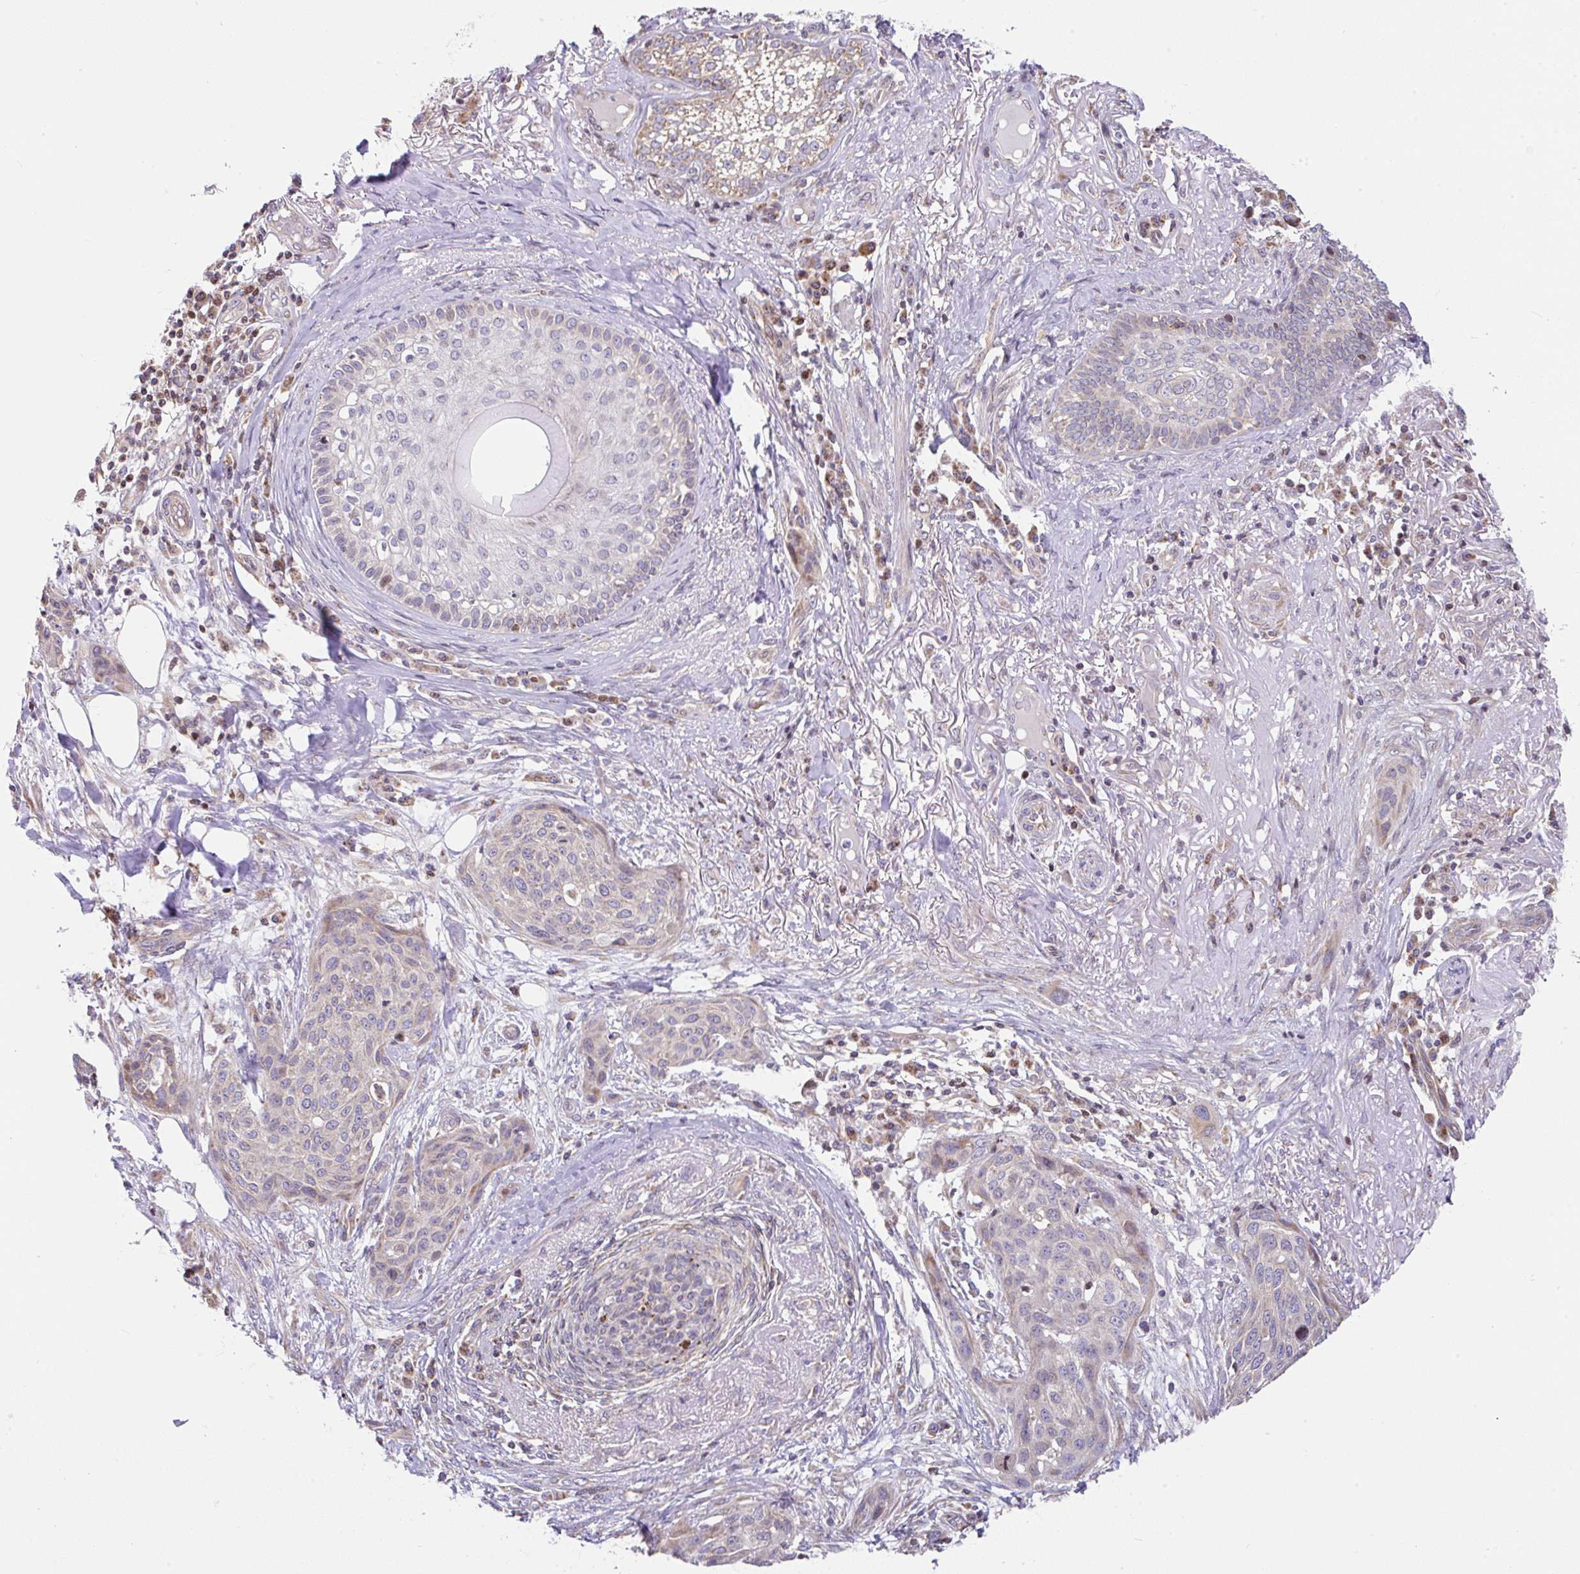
{"staining": {"intensity": "negative", "quantity": "none", "location": "none"}, "tissue": "skin cancer", "cell_type": "Tumor cells", "image_type": "cancer", "snomed": [{"axis": "morphology", "description": "Squamous cell carcinoma, NOS"}, {"axis": "topography", "description": "Skin"}], "caption": "Immunohistochemistry micrograph of neoplastic tissue: human skin cancer (squamous cell carcinoma) stained with DAB (3,3'-diaminobenzidine) reveals no significant protein positivity in tumor cells.", "gene": "FIGNL1", "patient": {"sex": "female", "age": 87}}